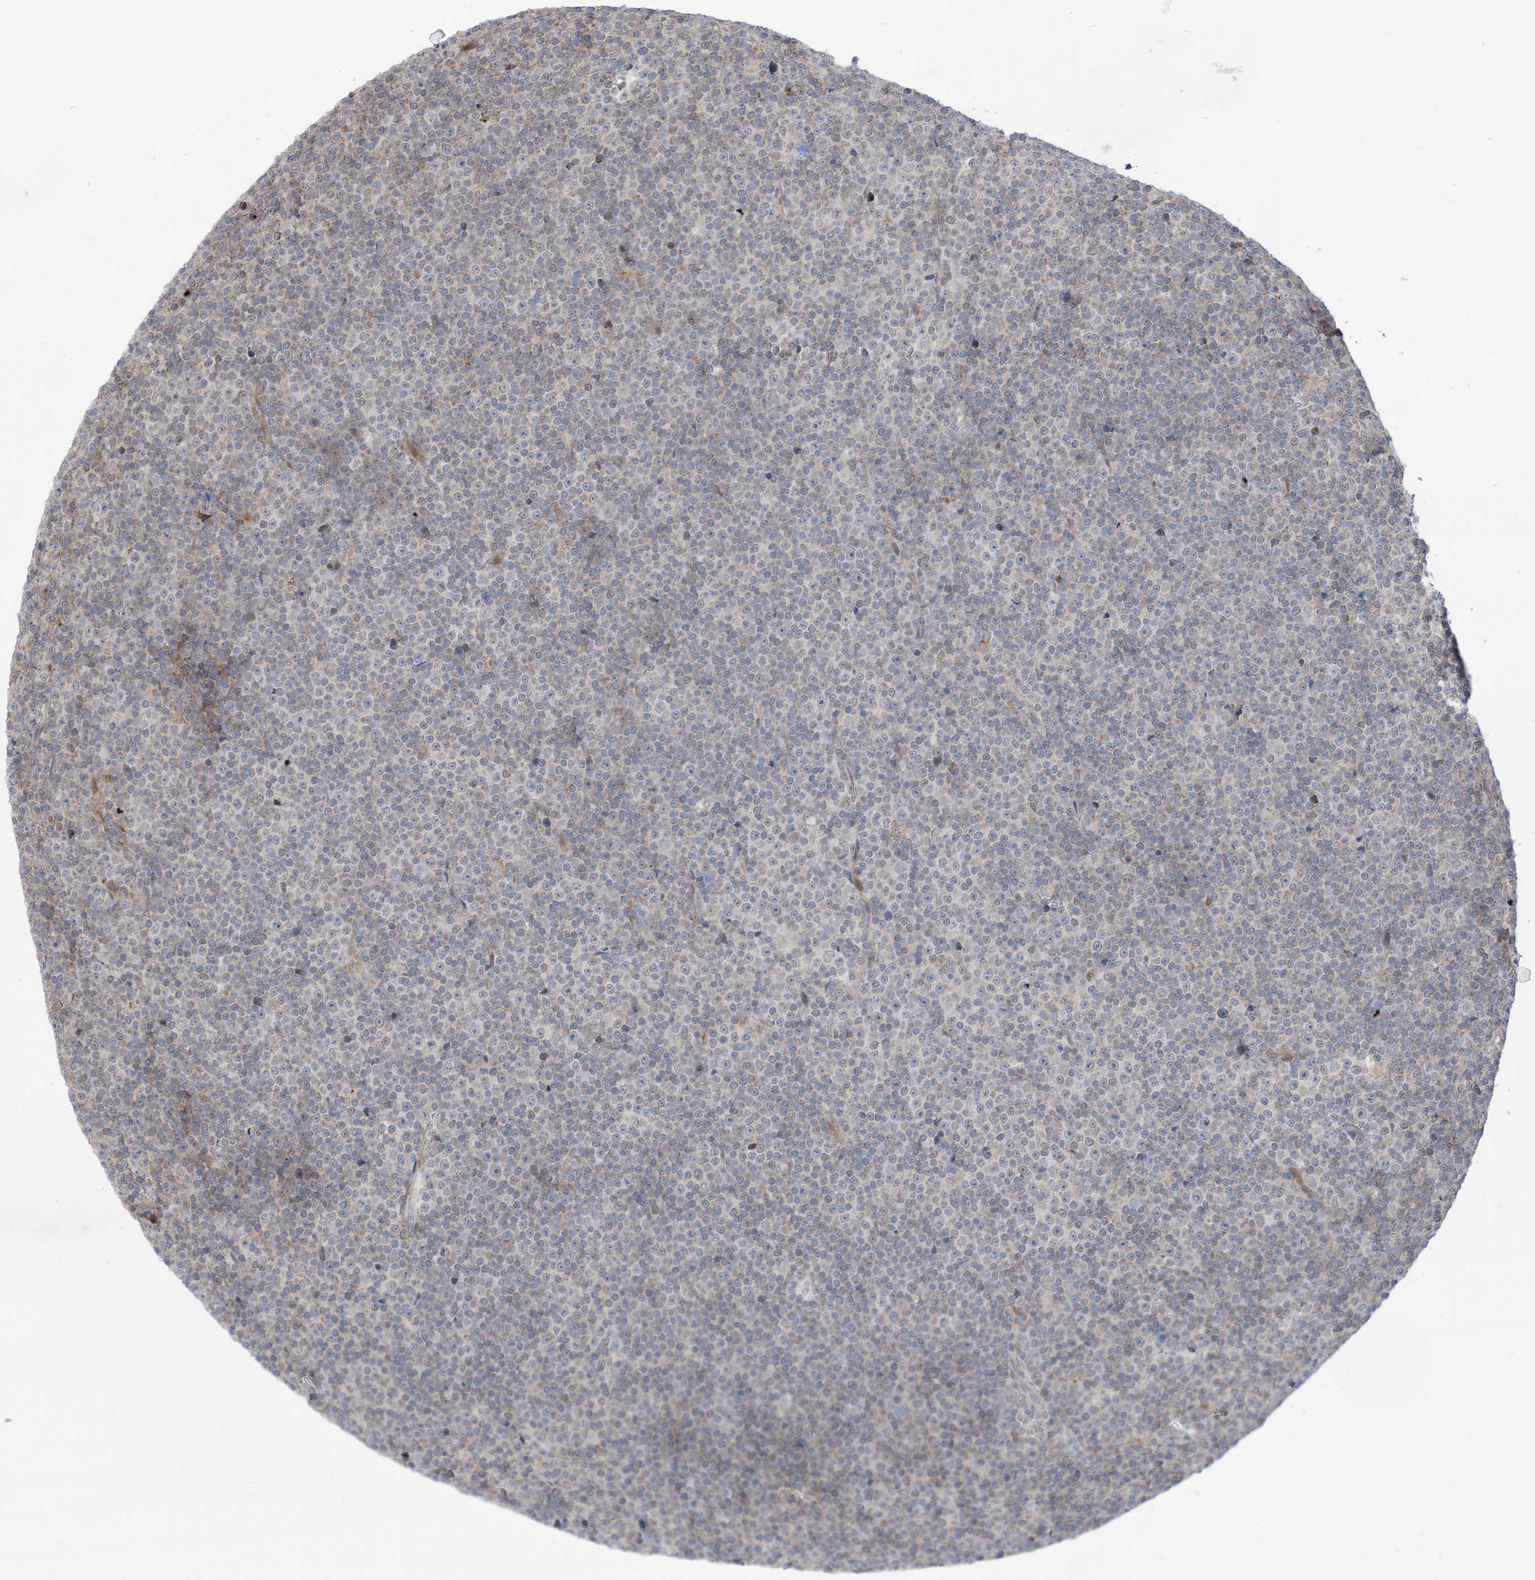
{"staining": {"intensity": "negative", "quantity": "none", "location": "none"}, "tissue": "lymphoma", "cell_type": "Tumor cells", "image_type": "cancer", "snomed": [{"axis": "morphology", "description": "Malignant lymphoma, non-Hodgkin's type, Low grade"}, {"axis": "topography", "description": "Lymph node"}], "caption": "DAB (3,3'-diaminobenzidine) immunohistochemical staining of human malignant lymphoma, non-Hodgkin's type (low-grade) demonstrates no significant staining in tumor cells.", "gene": "ZNF8", "patient": {"sex": "female", "age": 67}}